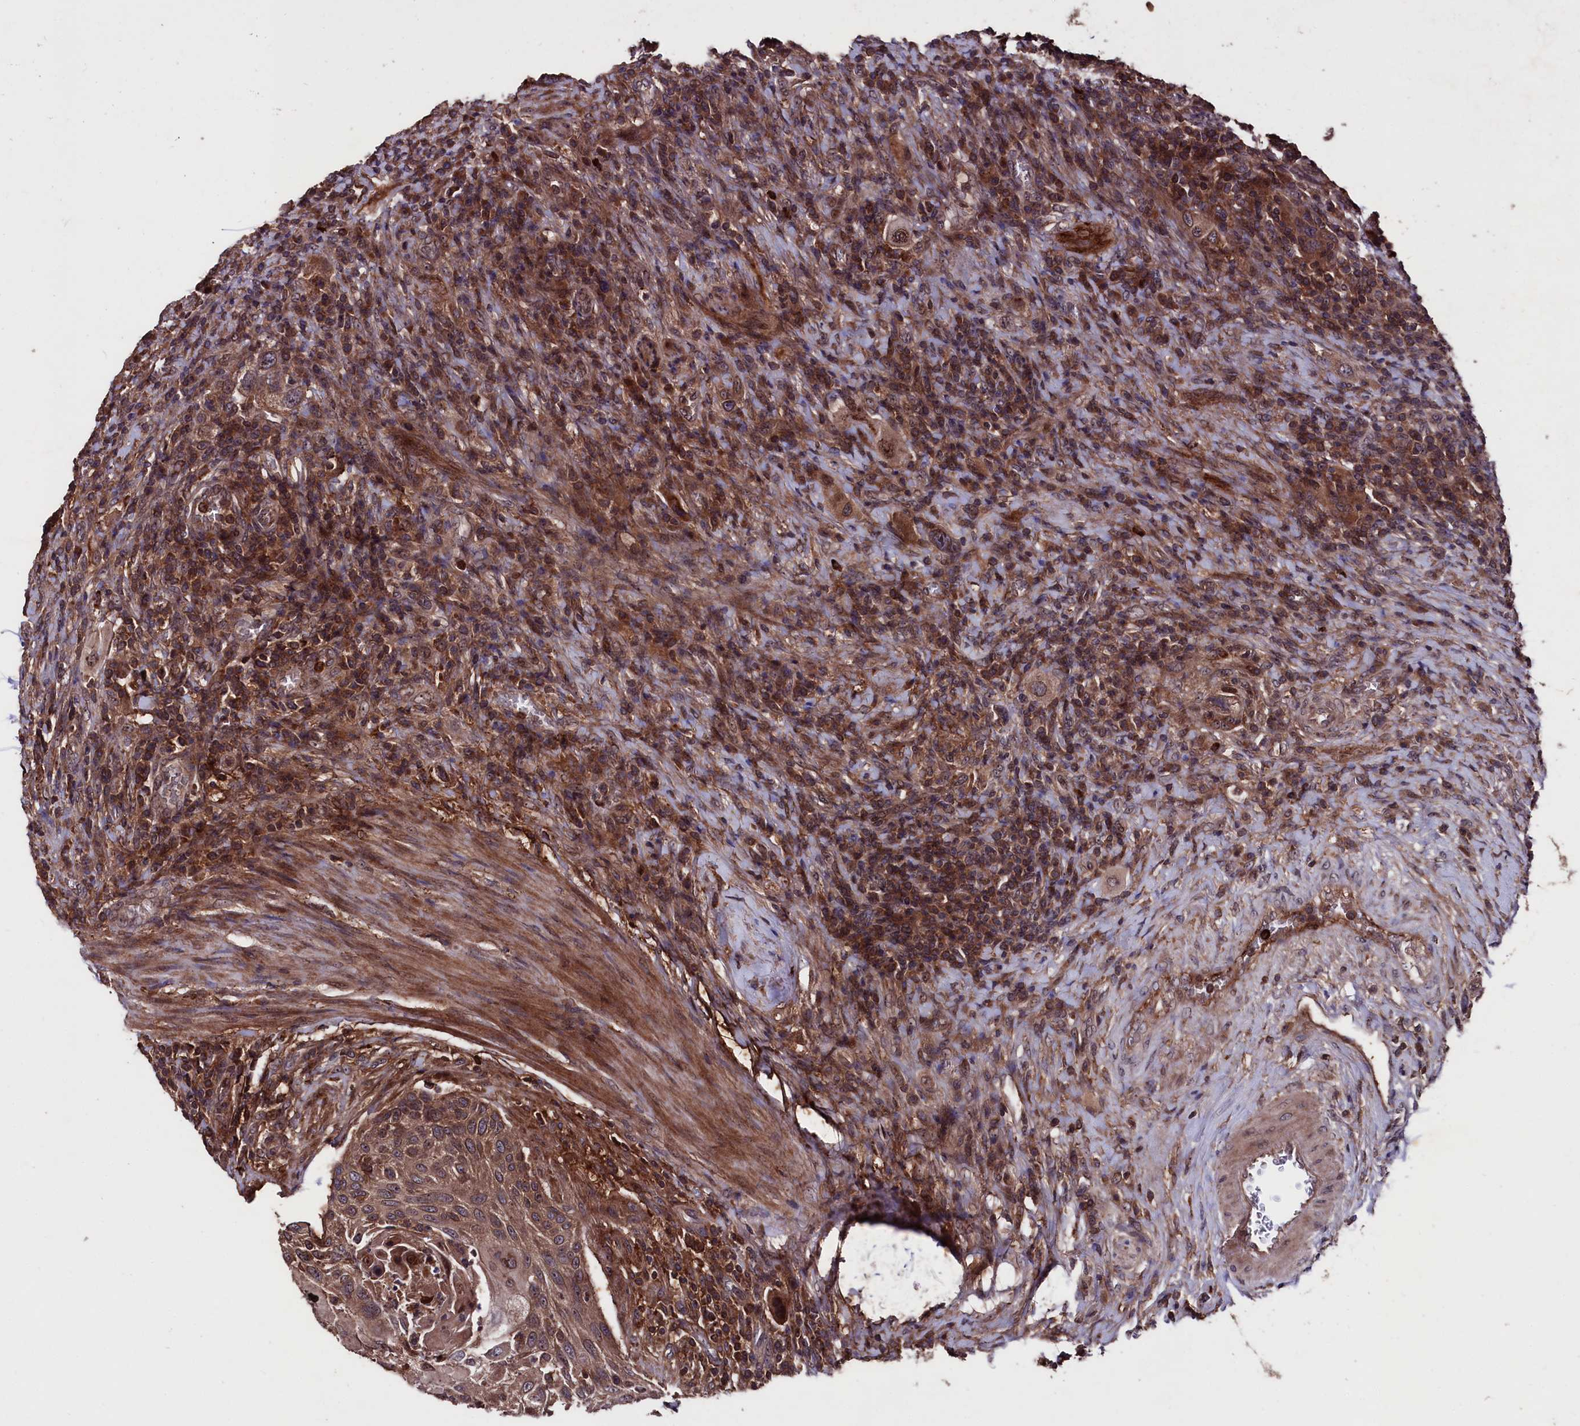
{"staining": {"intensity": "moderate", "quantity": ">75%", "location": "cytoplasmic/membranous"}, "tissue": "urothelial cancer", "cell_type": "Tumor cells", "image_type": "cancer", "snomed": [{"axis": "morphology", "description": "Urothelial carcinoma, High grade"}, {"axis": "topography", "description": "Urinary bladder"}], "caption": "This image reveals IHC staining of human urothelial cancer, with medium moderate cytoplasmic/membranous positivity in approximately >75% of tumor cells.", "gene": "MYO1H", "patient": {"sex": "male", "age": 50}}